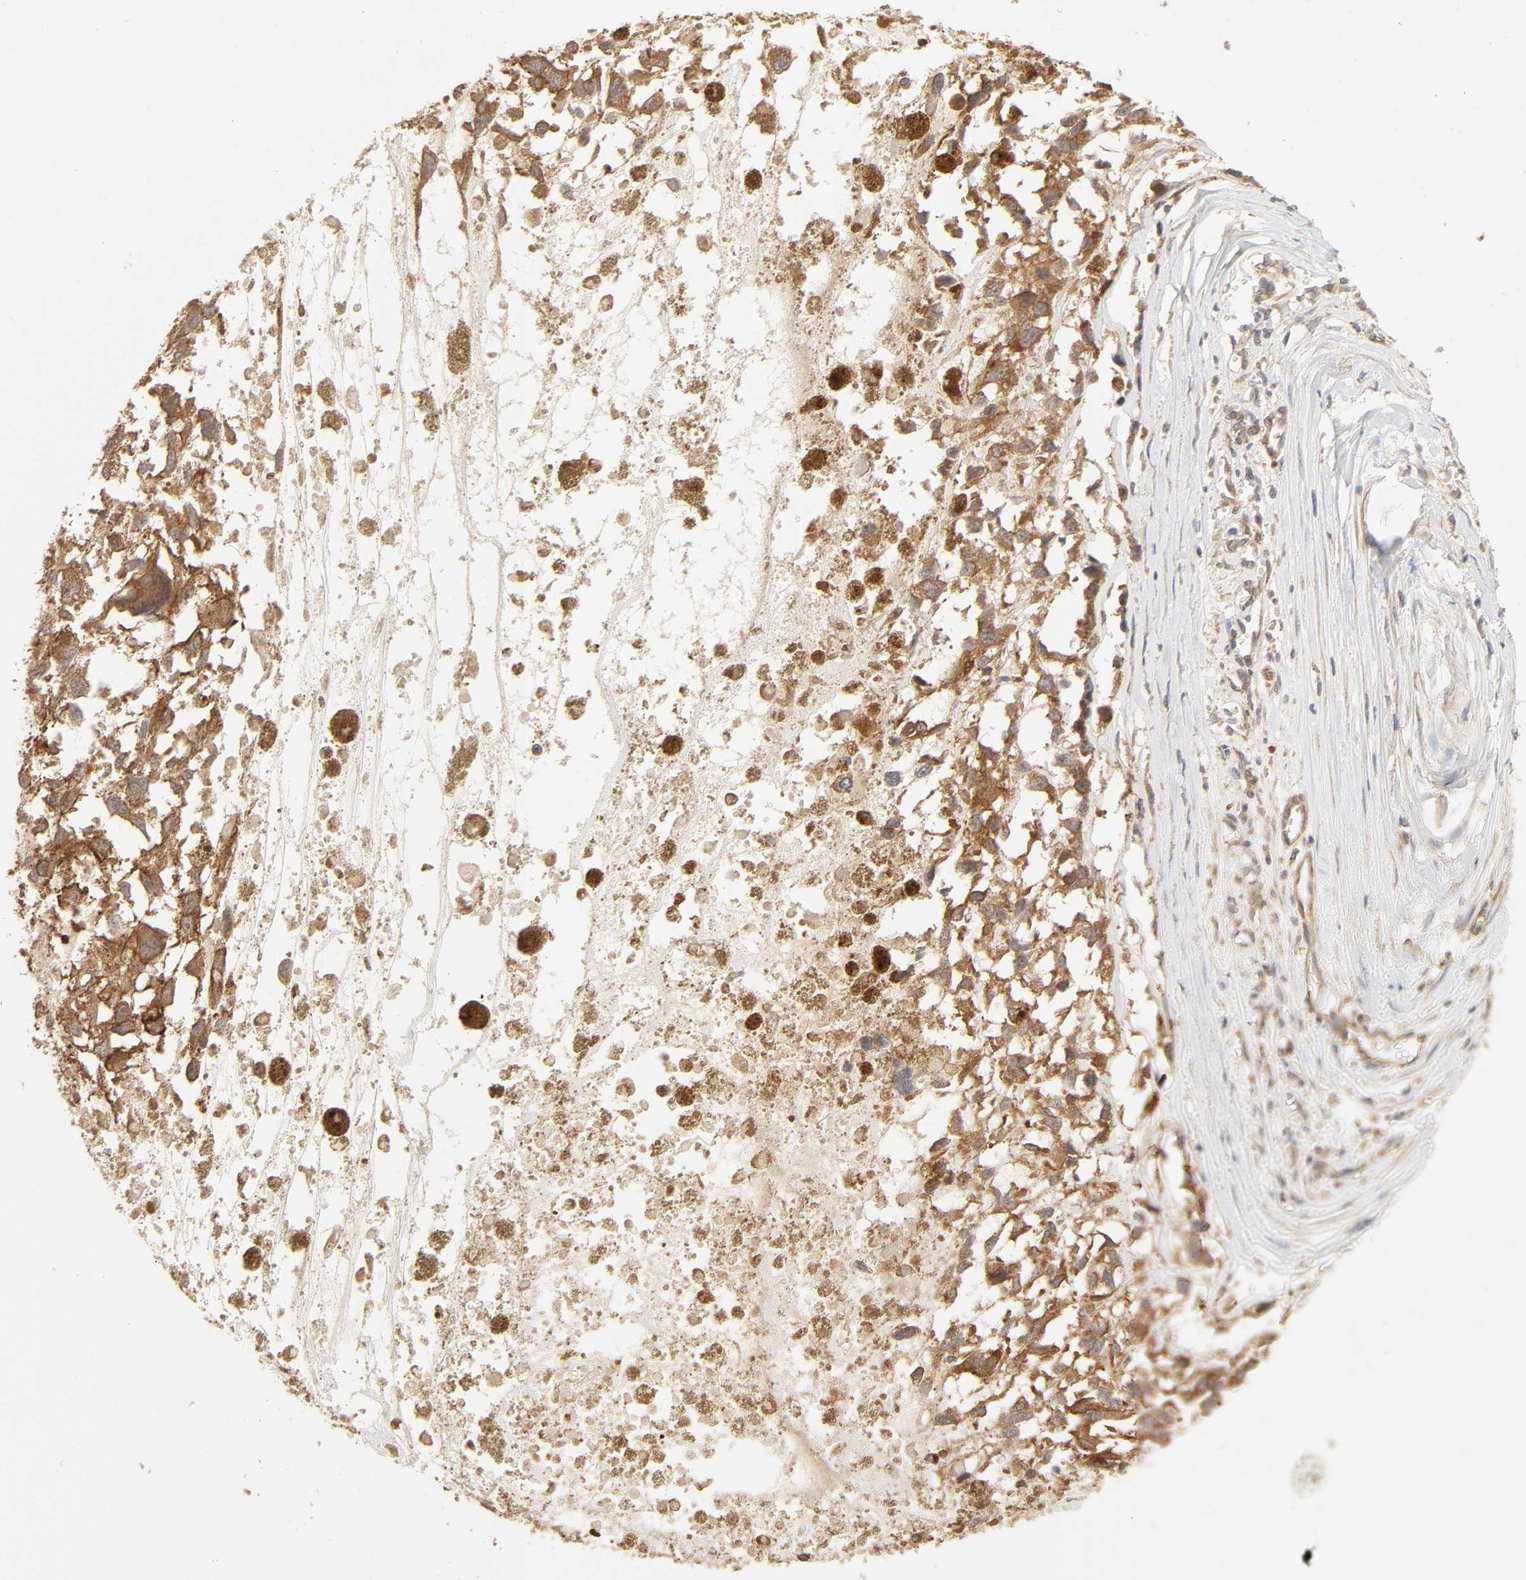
{"staining": {"intensity": "moderate", "quantity": ">75%", "location": "cytoplasmic/membranous"}, "tissue": "melanoma", "cell_type": "Tumor cells", "image_type": "cancer", "snomed": [{"axis": "morphology", "description": "Malignant melanoma, Metastatic site"}, {"axis": "topography", "description": "Lymph node"}], "caption": "Melanoma stained with a protein marker displays moderate staining in tumor cells.", "gene": "EPS8", "patient": {"sex": "male", "age": 59}}